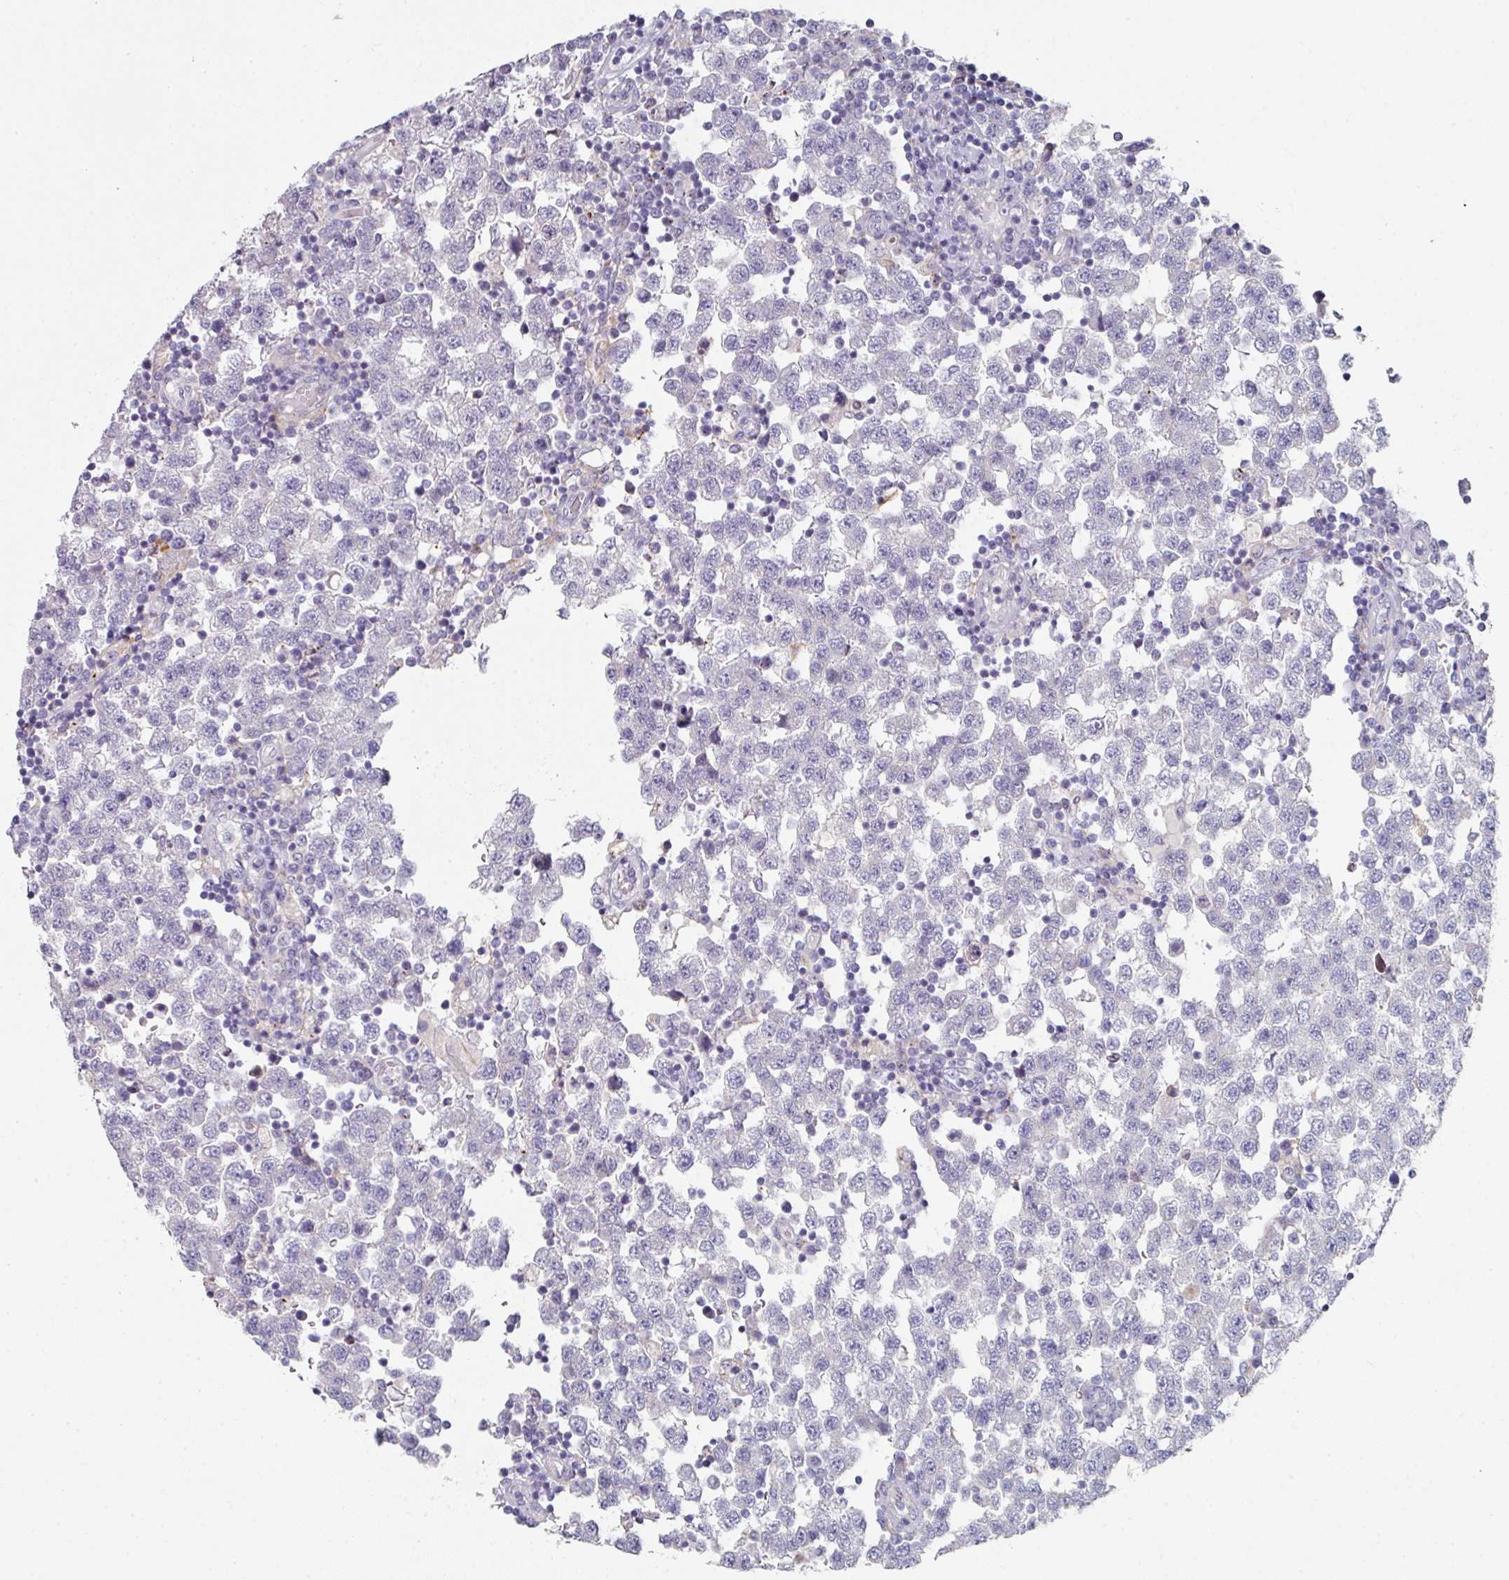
{"staining": {"intensity": "negative", "quantity": "none", "location": "none"}, "tissue": "testis cancer", "cell_type": "Tumor cells", "image_type": "cancer", "snomed": [{"axis": "morphology", "description": "Seminoma, NOS"}, {"axis": "topography", "description": "Testis"}], "caption": "Immunohistochemical staining of human testis cancer (seminoma) shows no significant staining in tumor cells.", "gene": "WSB2", "patient": {"sex": "male", "age": 34}}